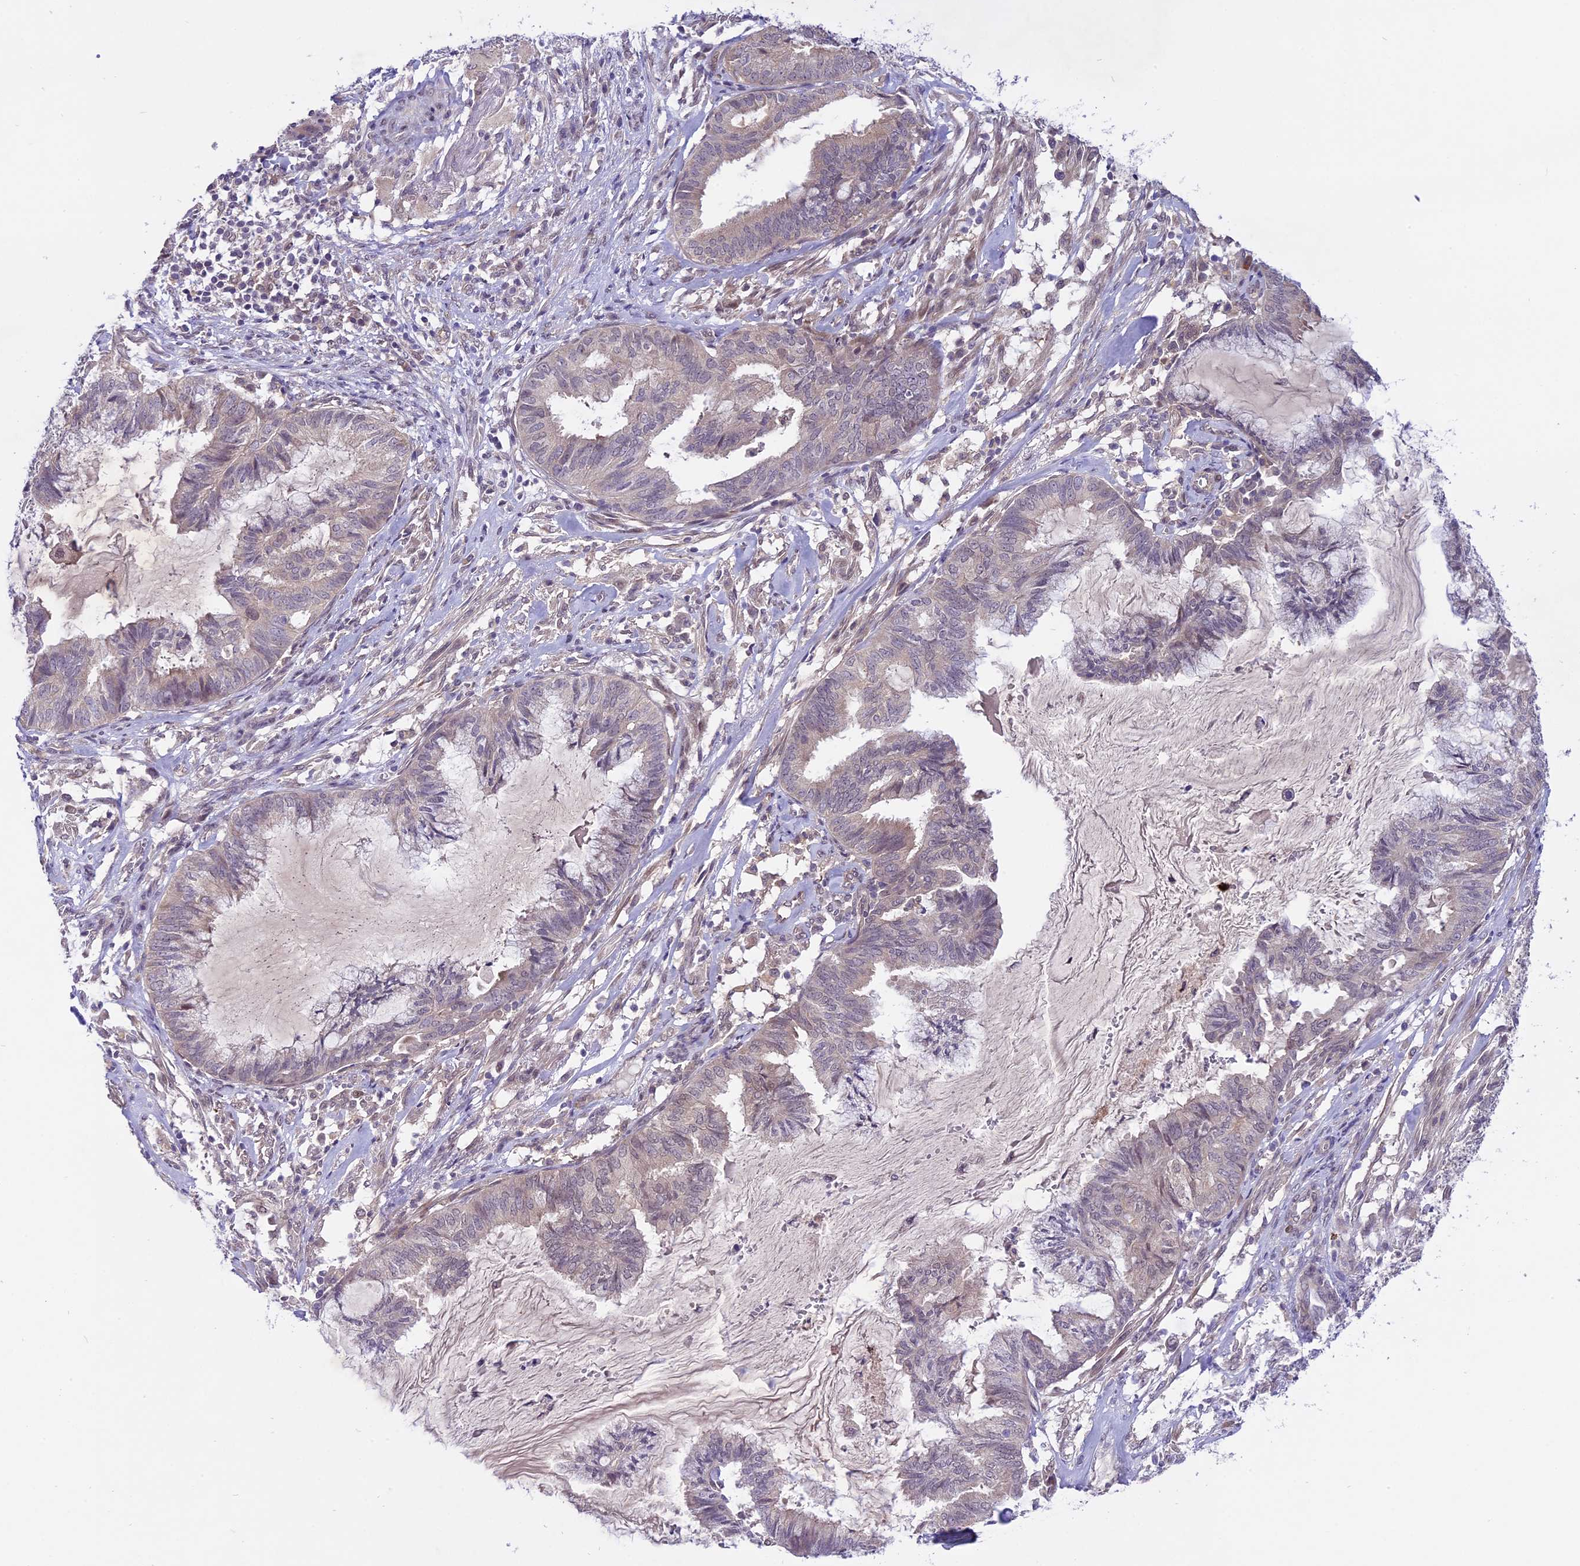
{"staining": {"intensity": "negative", "quantity": "none", "location": "none"}, "tissue": "endometrial cancer", "cell_type": "Tumor cells", "image_type": "cancer", "snomed": [{"axis": "morphology", "description": "Adenocarcinoma, NOS"}, {"axis": "topography", "description": "Endometrium"}], "caption": "Immunohistochemical staining of human endometrial adenocarcinoma exhibits no significant staining in tumor cells.", "gene": "SPRED1", "patient": {"sex": "female", "age": 86}}